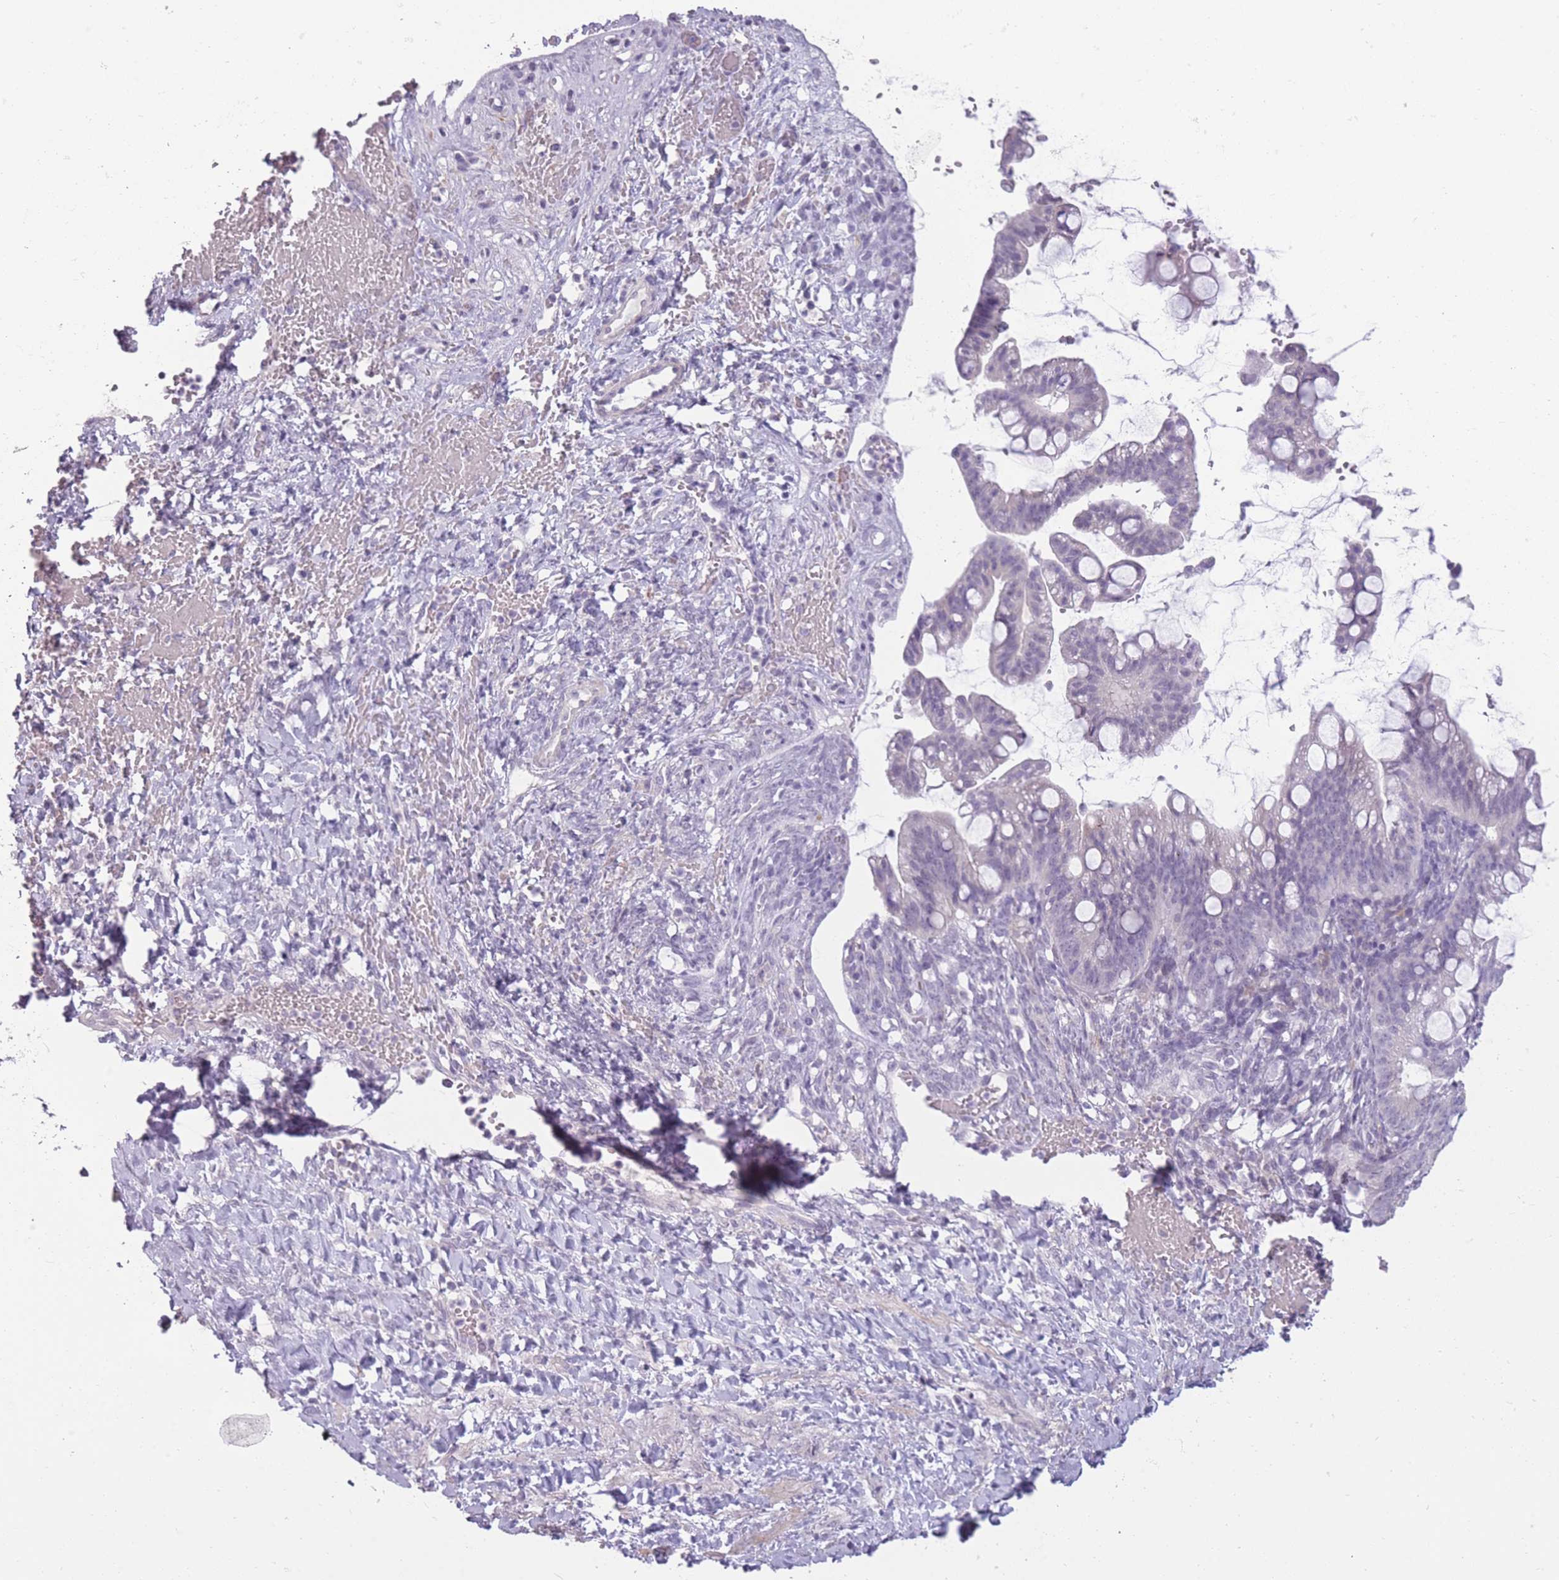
{"staining": {"intensity": "negative", "quantity": "none", "location": "none"}, "tissue": "ovarian cancer", "cell_type": "Tumor cells", "image_type": "cancer", "snomed": [{"axis": "morphology", "description": "Cystadenocarcinoma, mucinous, NOS"}, {"axis": "topography", "description": "Ovary"}], "caption": "Tumor cells are negative for protein expression in human ovarian mucinous cystadenocarcinoma.", "gene": "ZBTB24", "patient": {"sex": "female", "age": 73}}